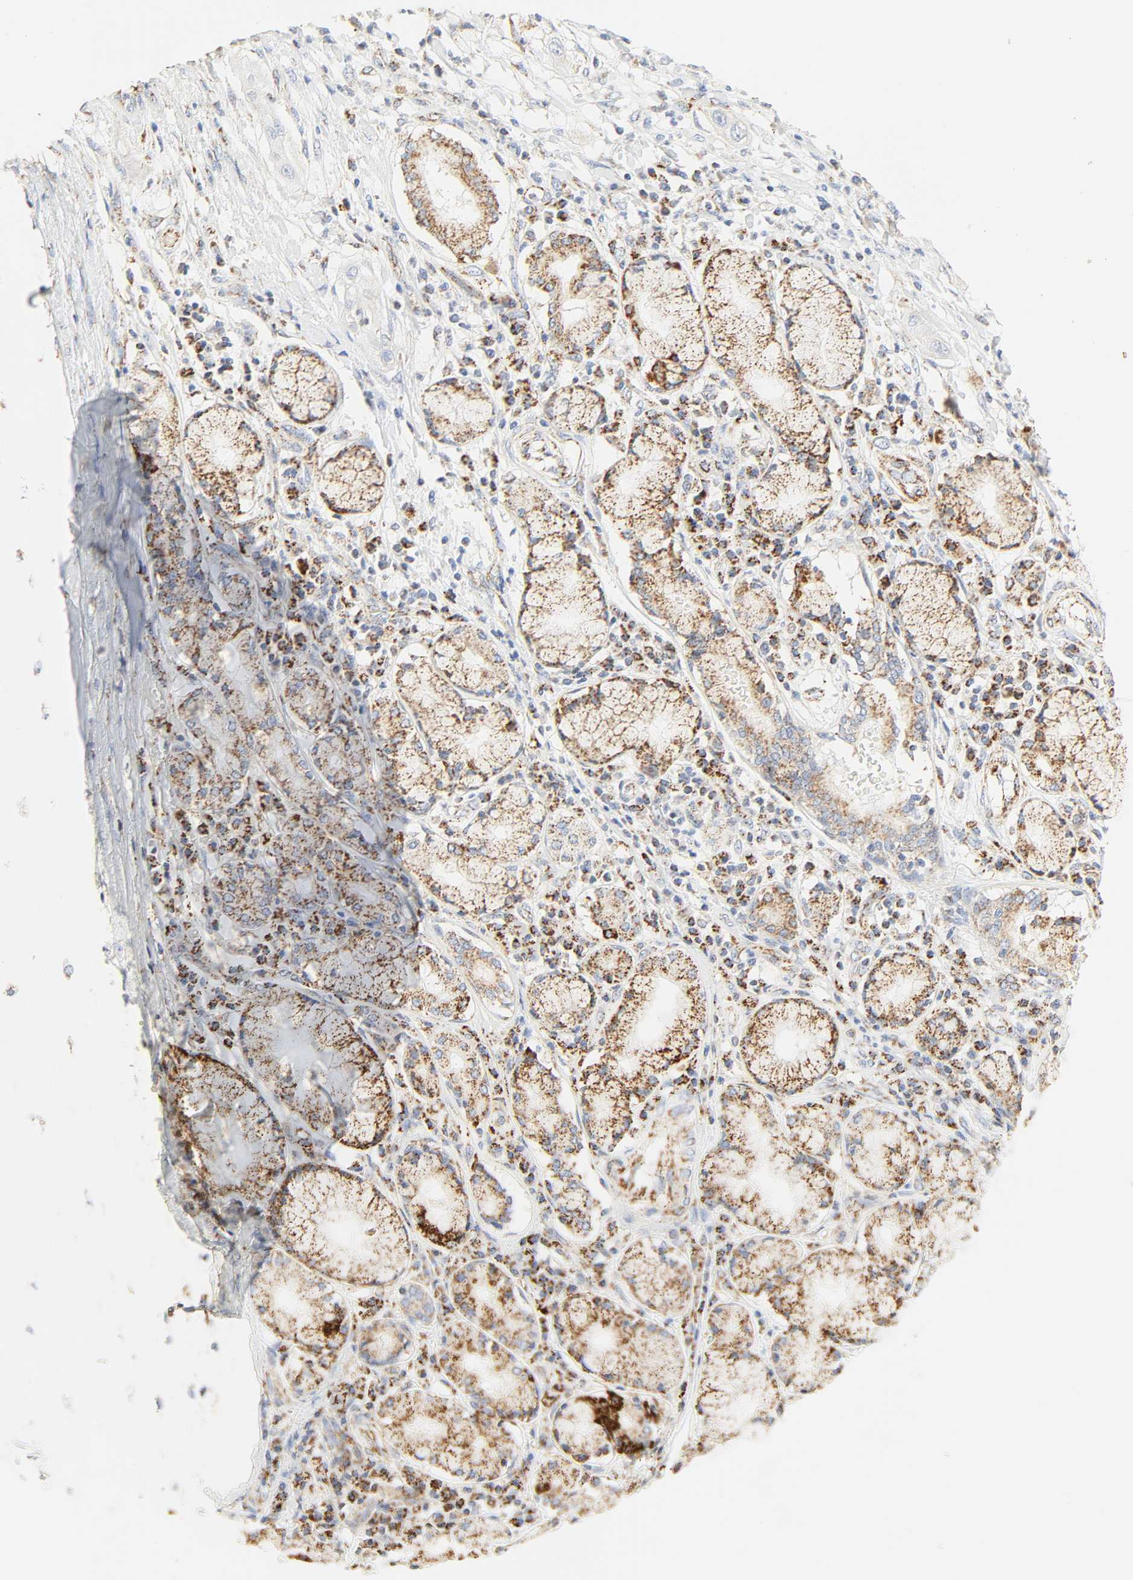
{"staining": {"intensity": "weak", "quantity": "25%-75%", "location": "cytoplasmic/membranous"}, "tissue": "lung cancer", "cell_type": "Tumor cells", "image_type": "cancer", "snomed": [{"axis": "morphology", "description": "Squamous cell carcinoma, NOS"}, {"axis": "topography", "description": "Lung"}], "caption": "DAB (3,3'-diaminobenzidine) immunohistochemical staining of human lung squamous cell carcinoma demonstrates weak cytoplasmic/membranous protein expression in about 25%-75% of tumor cells.", "gene": "ACAT1", "patient": {"sex": "female", "age": 47}}